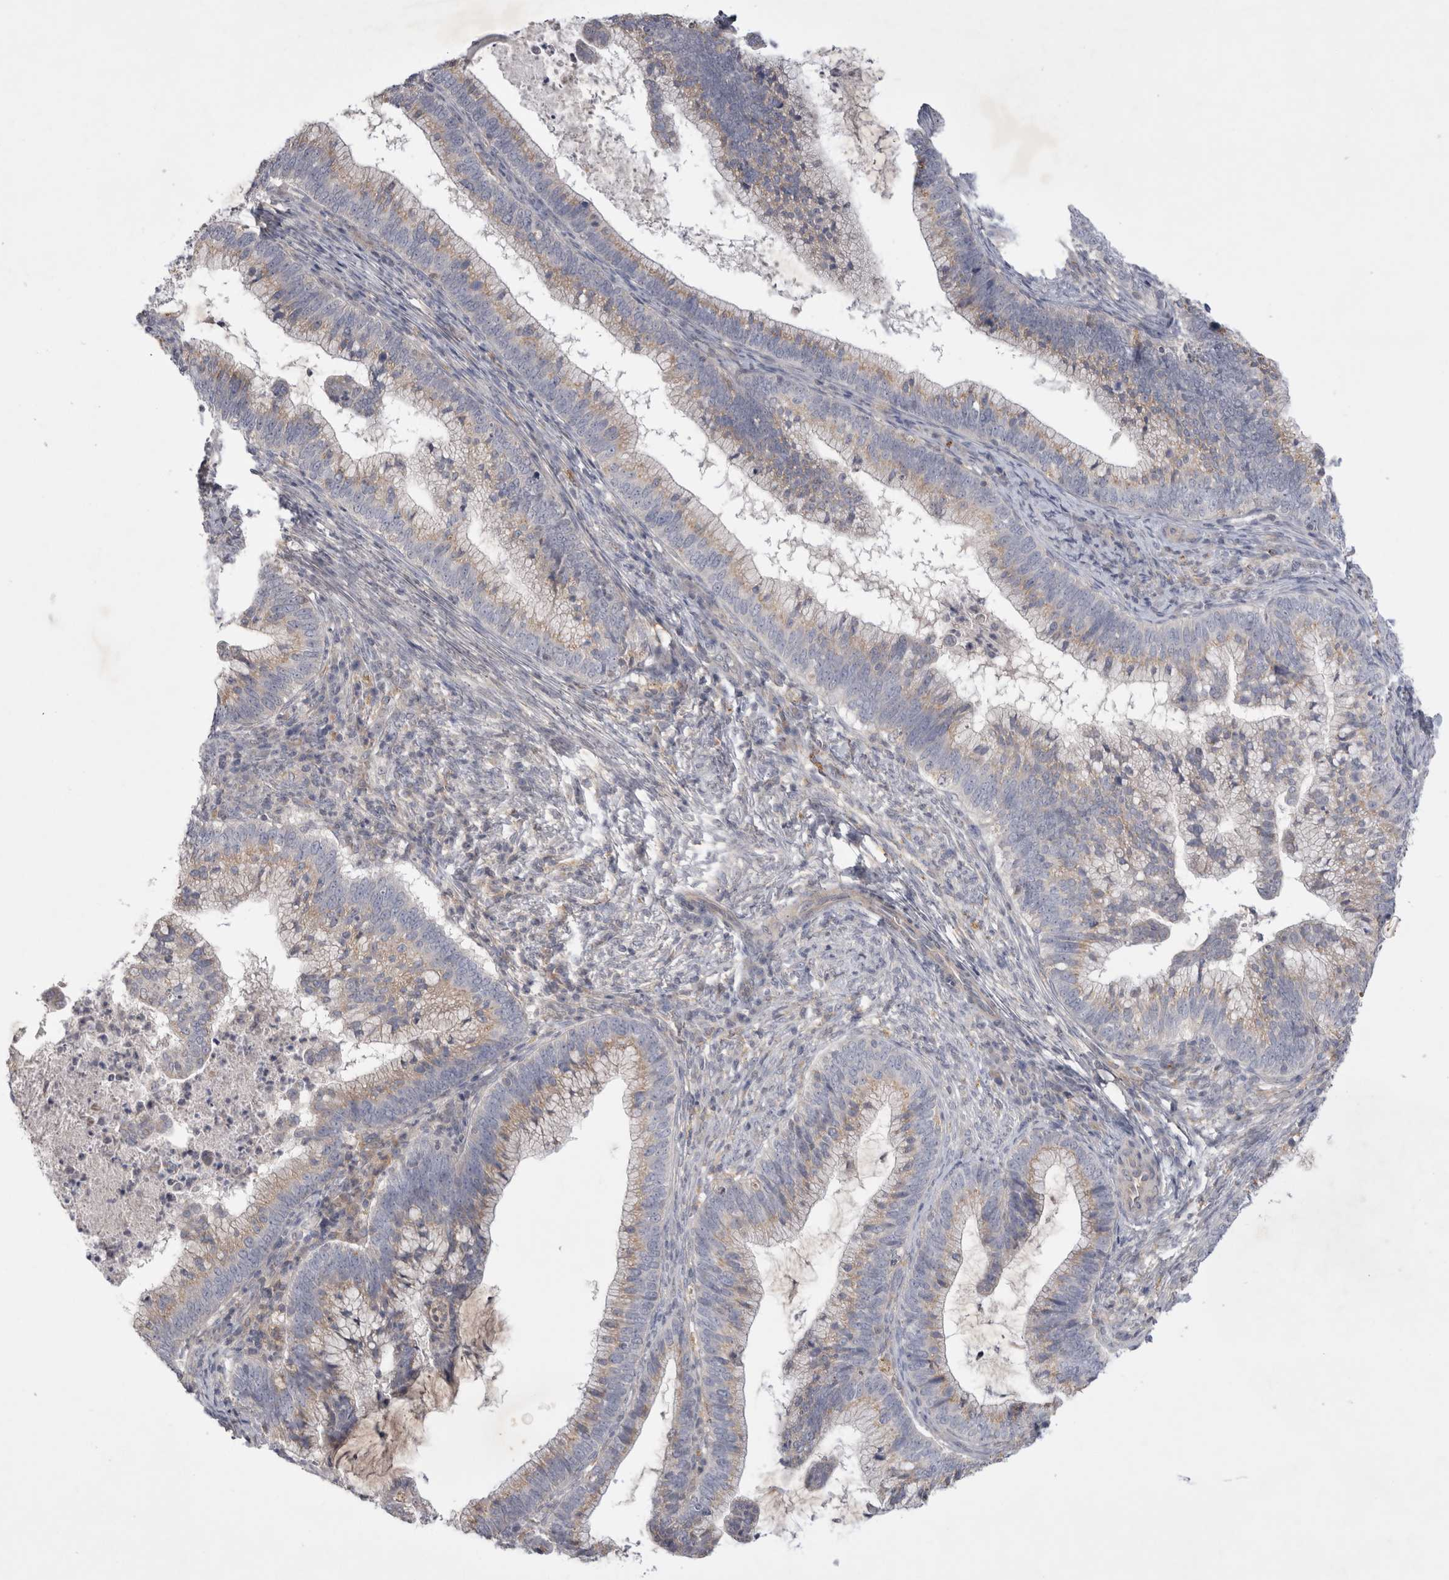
{"staining": {"intensity": "weak", "quantity": "25%-75%", "location": "cytoplasmic/membranous"}, "tissue": "cervical cancer", "cell_type": "Tumor cells", "image_type": "cancer", "snomed": [{"axis": "morphology", "description": "Adenocarcinoma, NOS"}, {"axis": "topography", "description": "Cervix"}], "caption": "This histopathology image exhibits immunohistochemistry staining of cervical cancer, with low weak cytoplasmic/membranous staining in approximately 25%-75% of tumor cells.", "gene": "SRD5A3", "patient": {"sex": "female", "age": 36}}